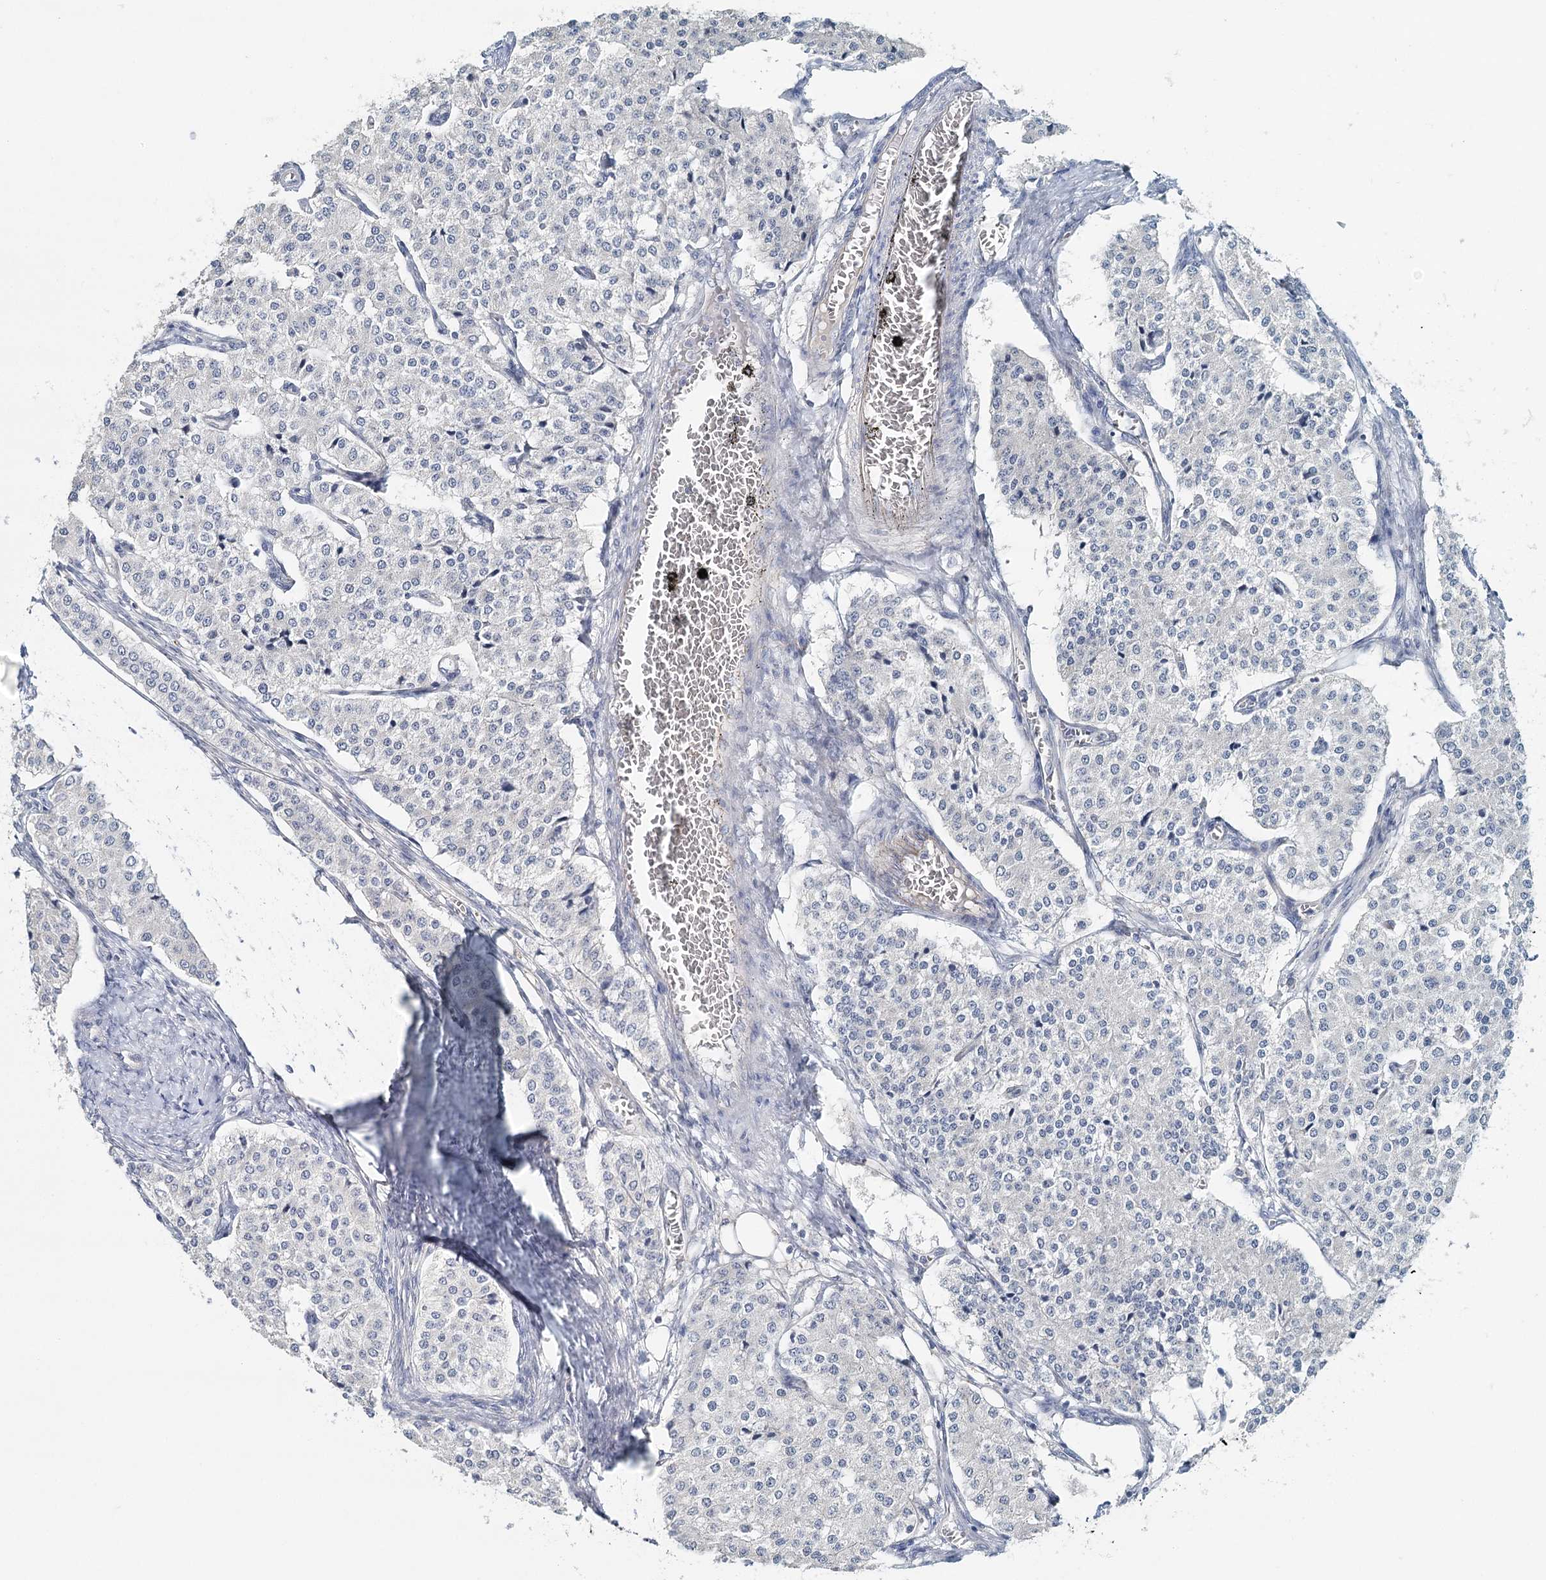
{"staining": {"intensity": "negative", "quantity": "none", "location": "none"}, "tissue": "carcinoid", "cell_type": "Tumor cells", "image_type": "cancer", "snomed": [{"axis": "morphology", "description": "Carcinoid, malignant, NOS"}, {"axis": "topography", "description": "Colon"}], "caption": "The image demonstrates no significant staining in tumor cells of carcinoid. The staining was performed using DAB (3,3'-diaminobenzidine) to visualize the protein expression in brown, while the nuclei were stained in blue with hematoxylin (Magnification: 20x).", "gene": "SYNPO", "patient": {"sex": "female", "age": 52}}